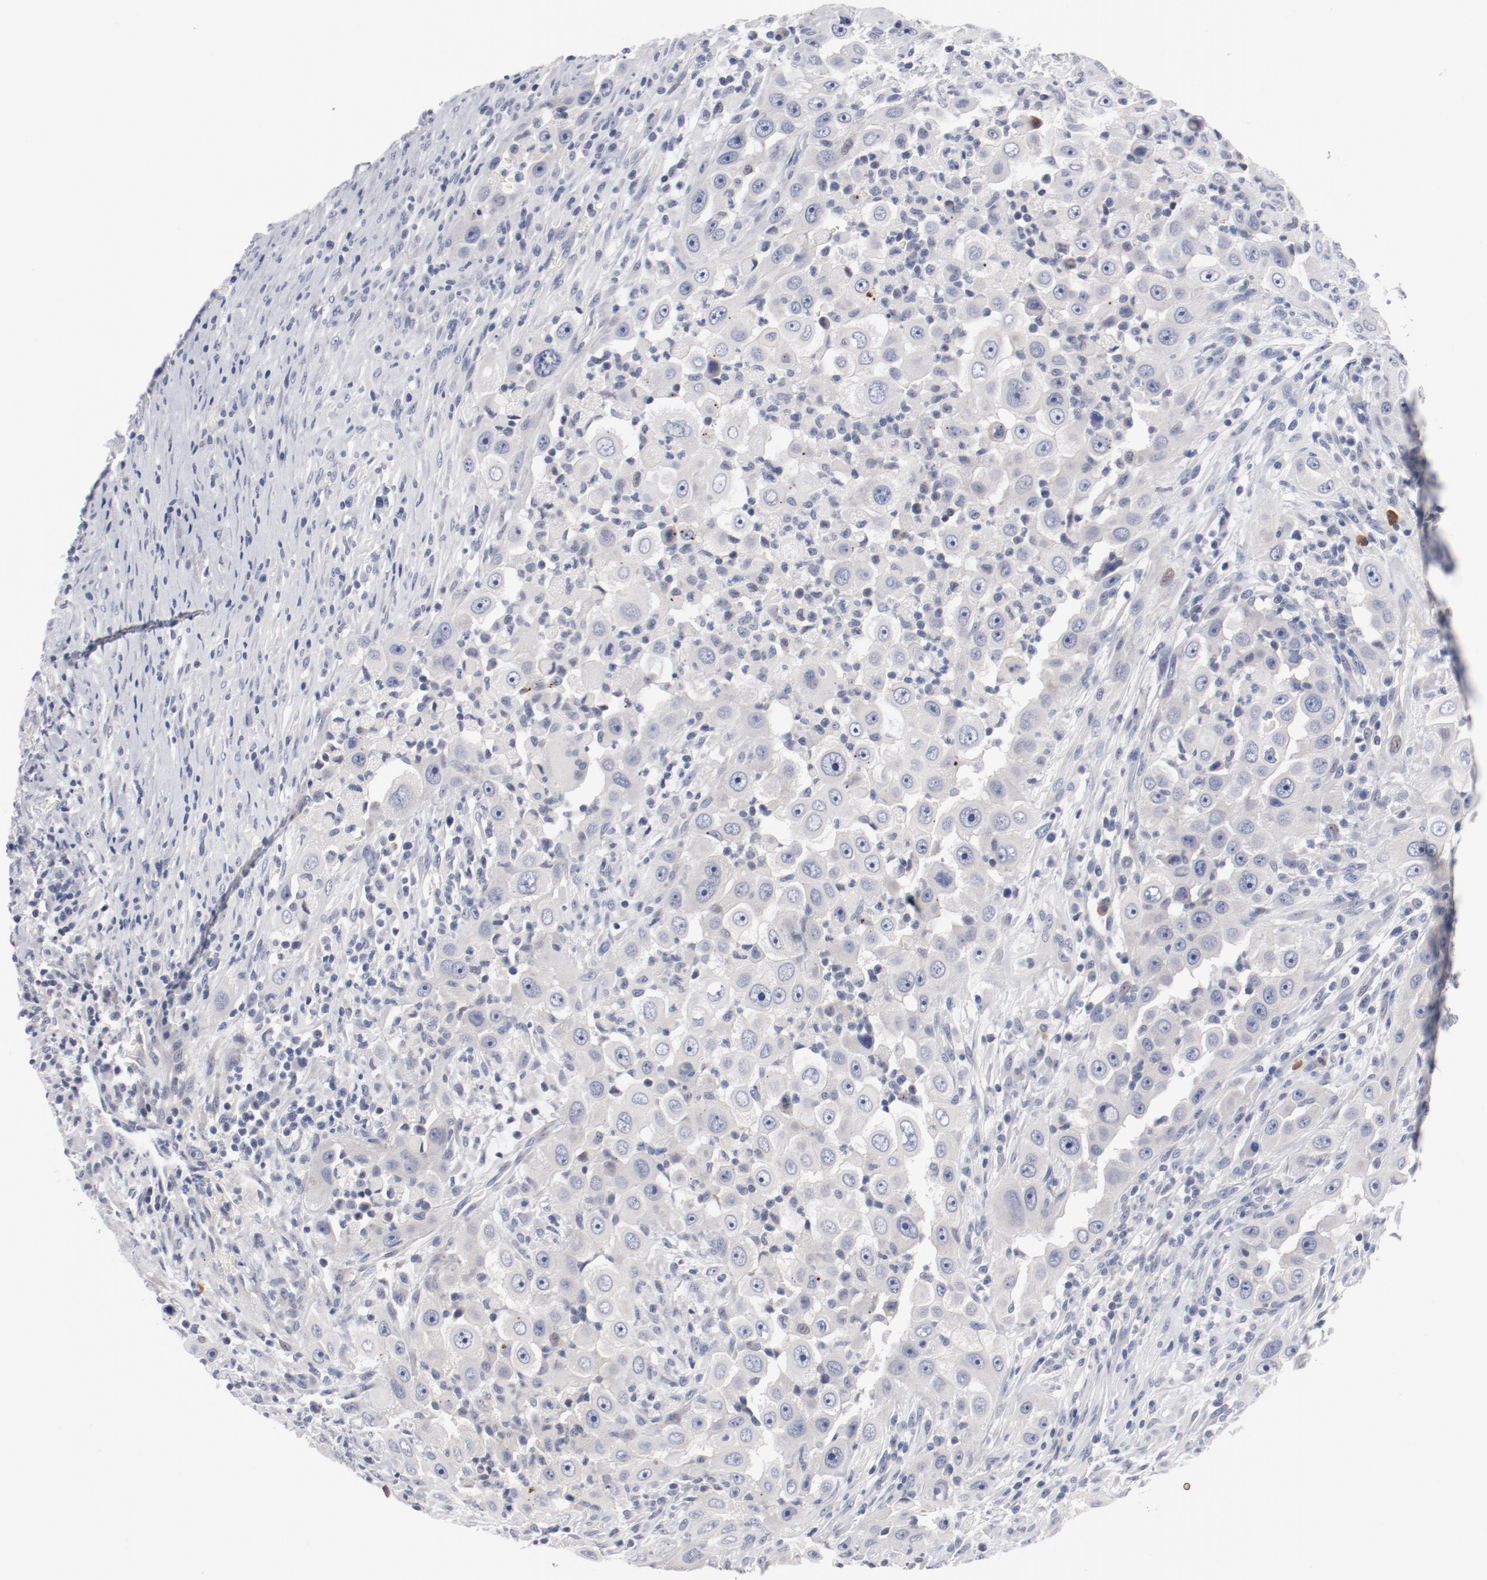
{"staining": {"intensity": "negative", "quantity": "none", "location": "none"}, "tissue": "head and neck cancer", "cell_type": "Tumor cells", "image_type": "cancer", "snomed": [{"axis": "morphology", "description": "Carcinoma, NOS"}, {"axis": "topography", "description": "Head-Neck"}], "caption": "Photomicrograph shows no significant protein positivity in tumor cells of head and neck carcinoma.", "gene": "KCNK13", "patient": {"sex": "male", "age": 87}}